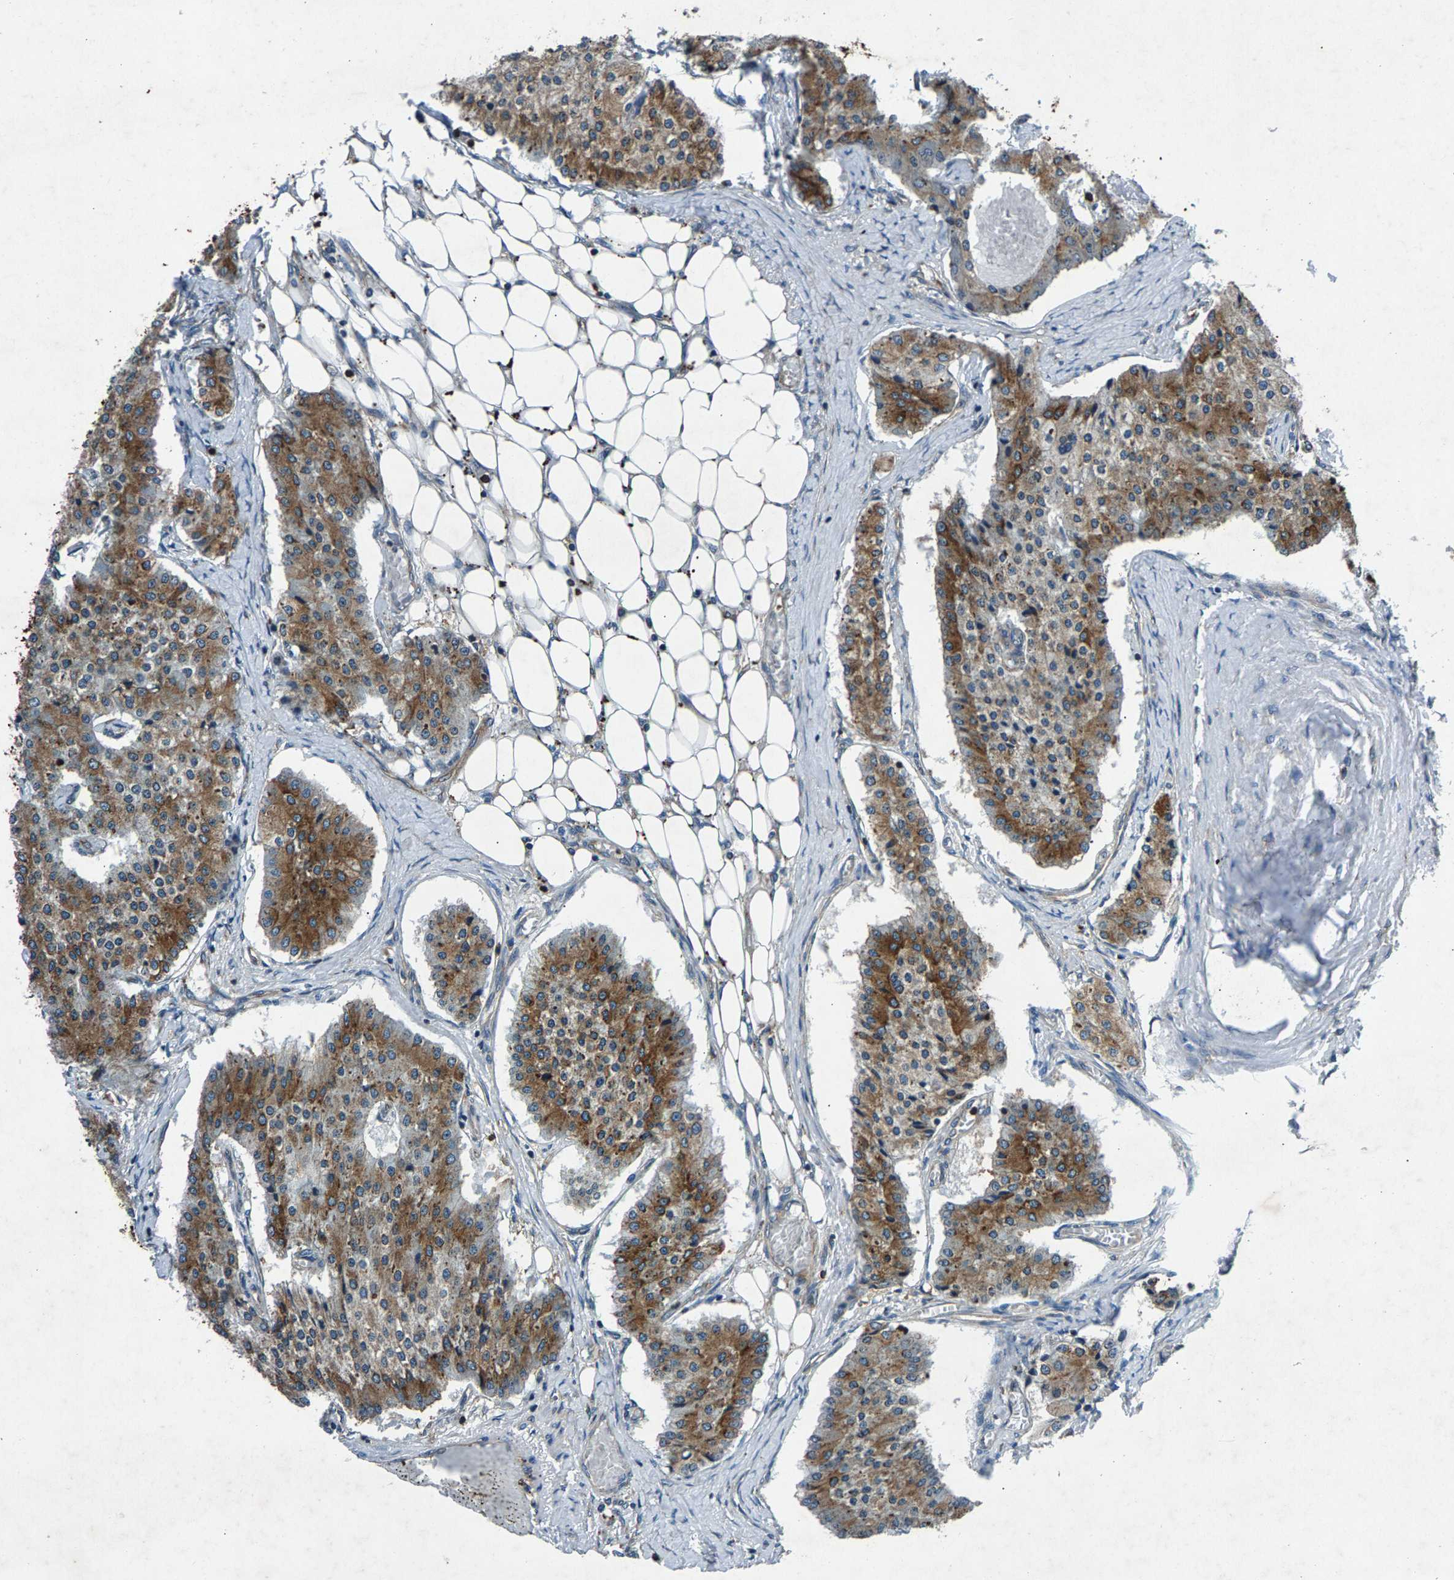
{"staining": {"intensity": "moderate", "quantity": ">75%", "location": "cytoplasmic/membranous"}, "tissue": "carcinoid", "cell_type": "Tumor cells", "image_type": "cancer", "snomed": [{"axis": "morphology", "description": "Carcinoid, malignant, NOS"}, {"axis": "topography", "description": "Colon"}], "caption": "DAB immunohistochemical staining of carcinoid (malignant) demonstrates moderate cytoplasmic/membranous protein expression in approximately >75% of tumor cells.", "gene": "LPCAT1", "patient": {"sex": "female", "age": 52}}